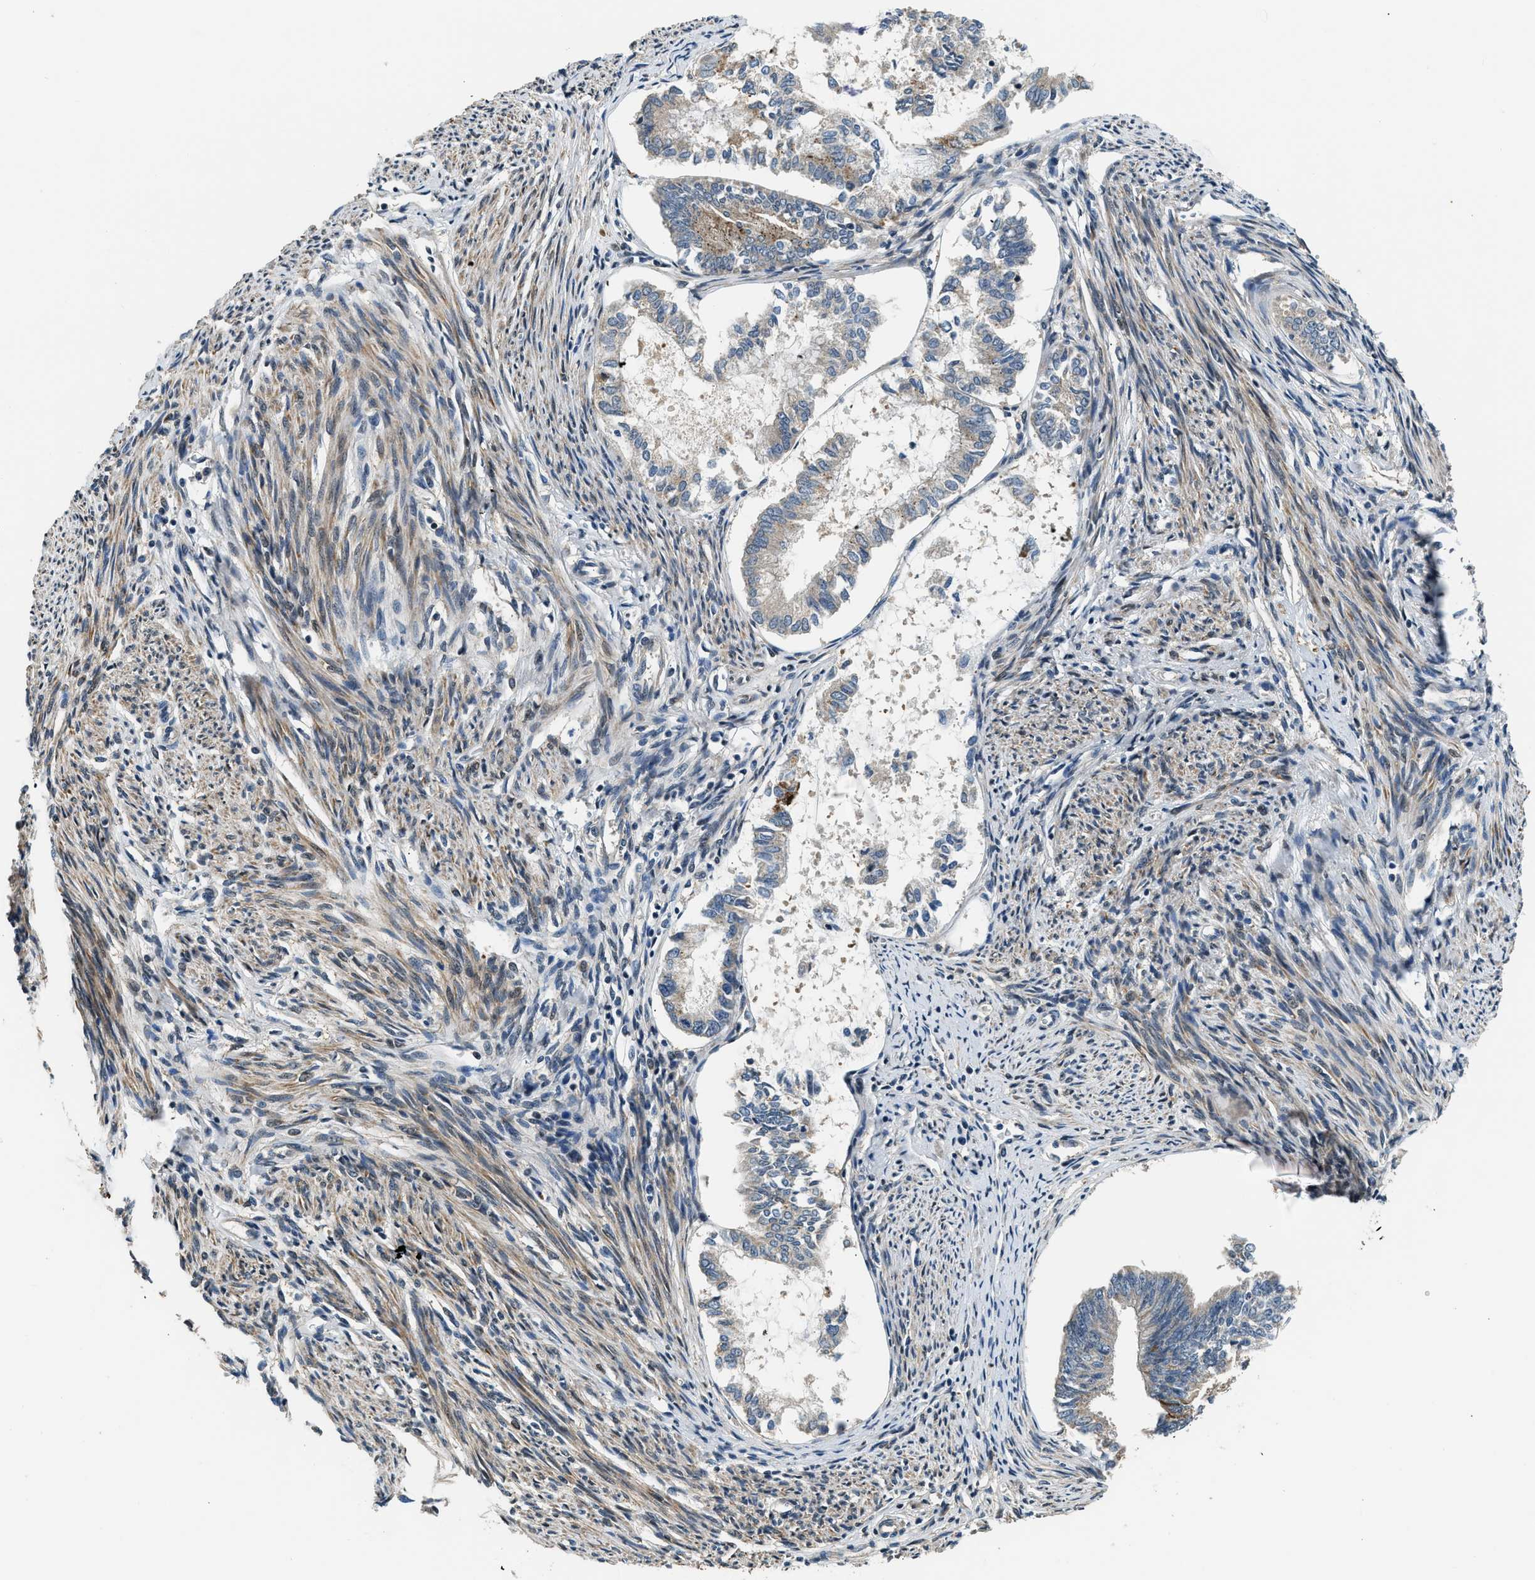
{"staining": {"intensity": "weak", "quantity": ">75%", "location": "cytoplasmic/membranous"}, "tissue": "endometrial cancer", "cell_type": "Tumor cells", "image_type": "cancer", "snomed": [{"axis": "morphology", "description": "Adenocarcinoma, NOS"}, {"axis": "topography", "description": "Endometrium"}], "caption": "Immunohistochemistry (IHC) micrograph of human endometrial cancer (adenocarcinoma) stained for a protein (brown), which exhibits low levels of weak cytoplasmic/membranous expression in approximately >75% of tumor cells.", "gene": "IL3RA", "patient": {"sex": "female", "age": 86}}